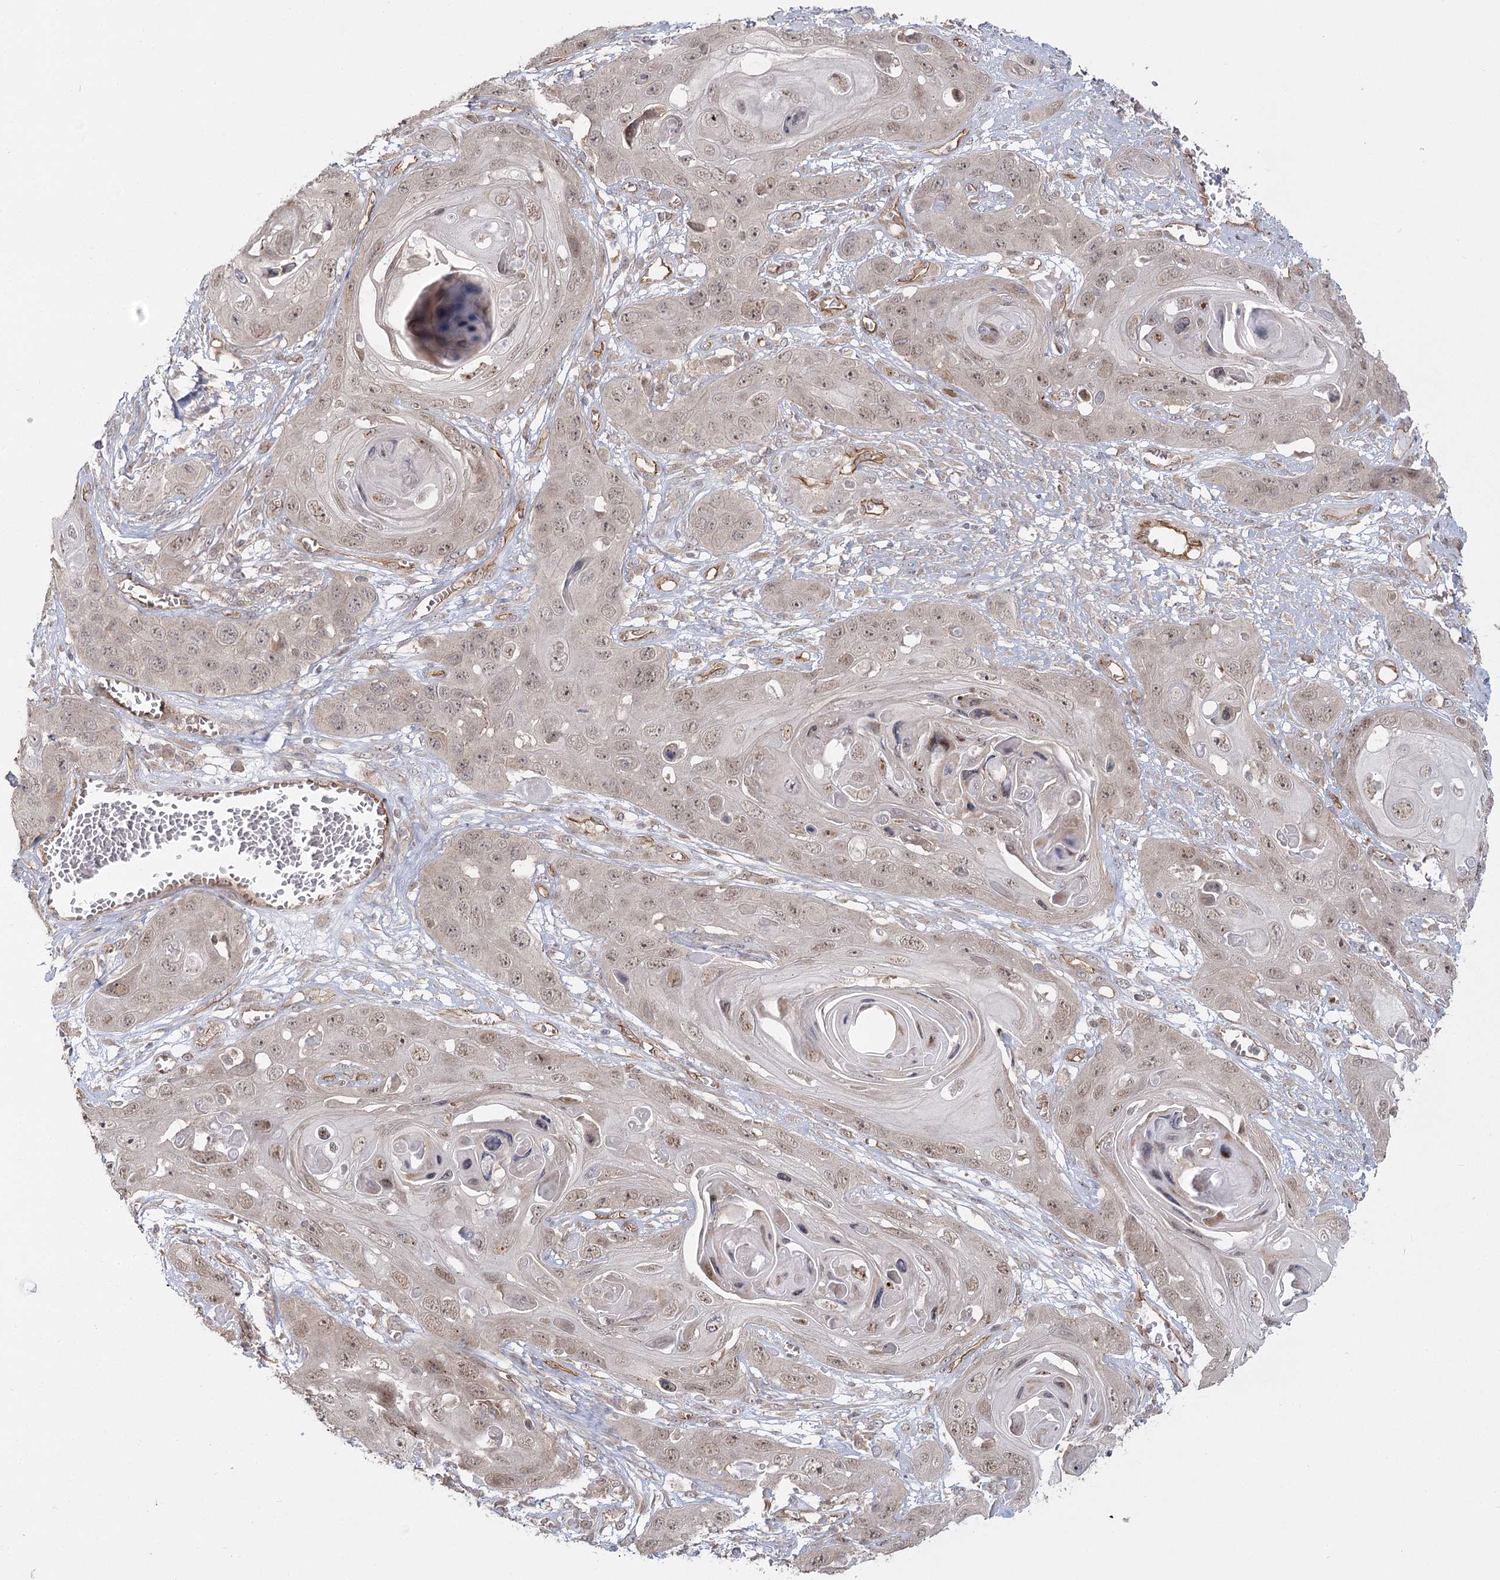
{"staining": {"intensity": "weak", "quantity": ">75%", "location": "nuclear"}, "tissue": "skin cancer", "cell_type": "Tumor cells", "image_type": "cancer", "snomed": [{"axis": "morphology", "description": "Squamous cell carcinoma, NOS"}, {"axis": "topography", "description": "Skin"}], "caption": "Immunohistochemical staining of human squamous cell carcinoma (skin) shows low levels of weak nuclear positivity in approximately >75% of tumor cells.", "gene": "RPP14", "patient": {"sex": "male", "age": 55}}